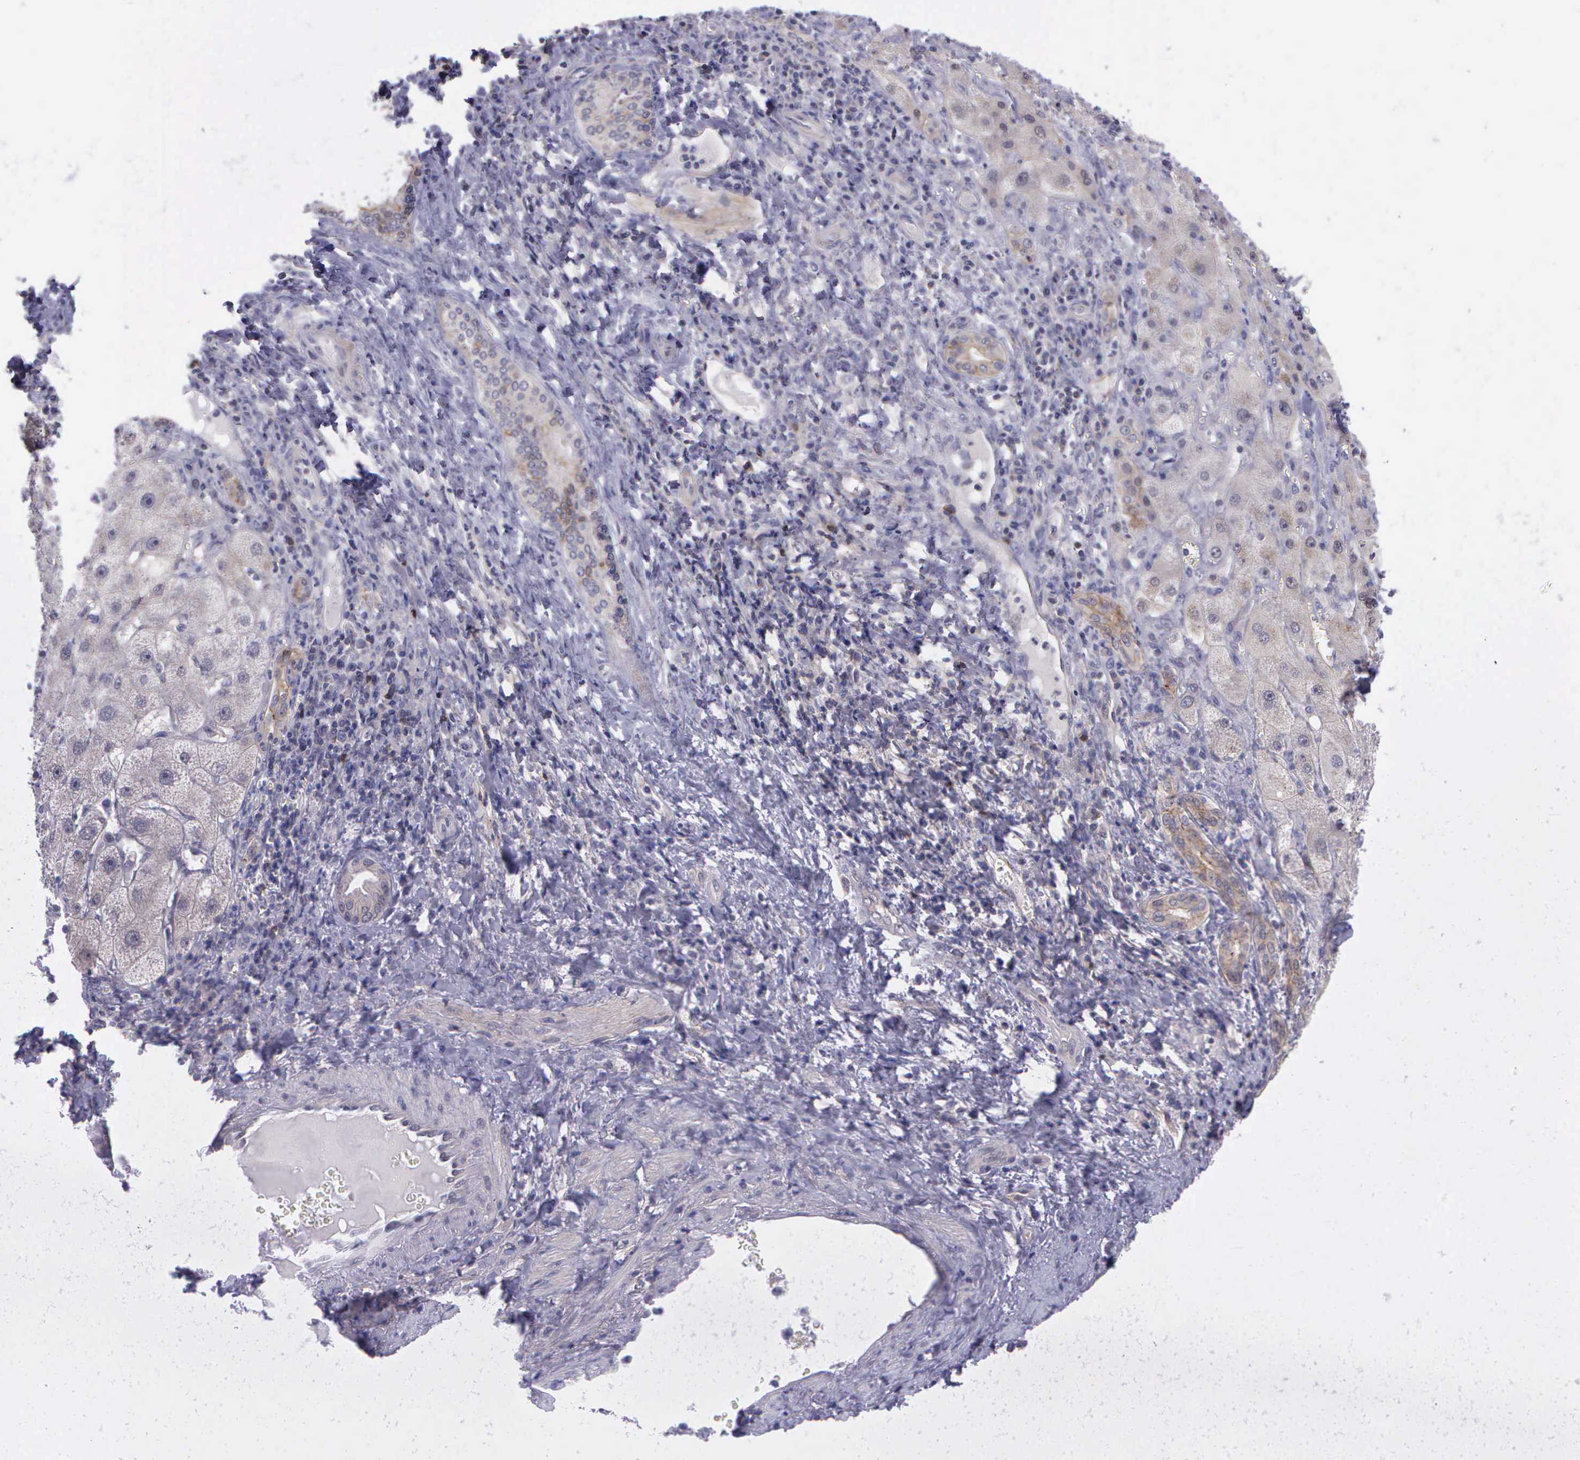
{"staining": {"intensity": "negative", "quantity": "none", "location": "none"}, "tissue": "liver cancer", "cell_type": "Tumor cells", "image_type": "cancer", "snomed": [{"axis": "morphology", "description": "Cholangiocarcinoma"}, {"axis": "topography", "description": "Liver"}], "caption": "A high-resolution histopathology image shows immunohistochemistry staining of cholangiocarcinoma (liver), which reveals no significant expression in tumor cells.", "gene": "MICAL3", "patient": {"sex": "female", "age": 79}}